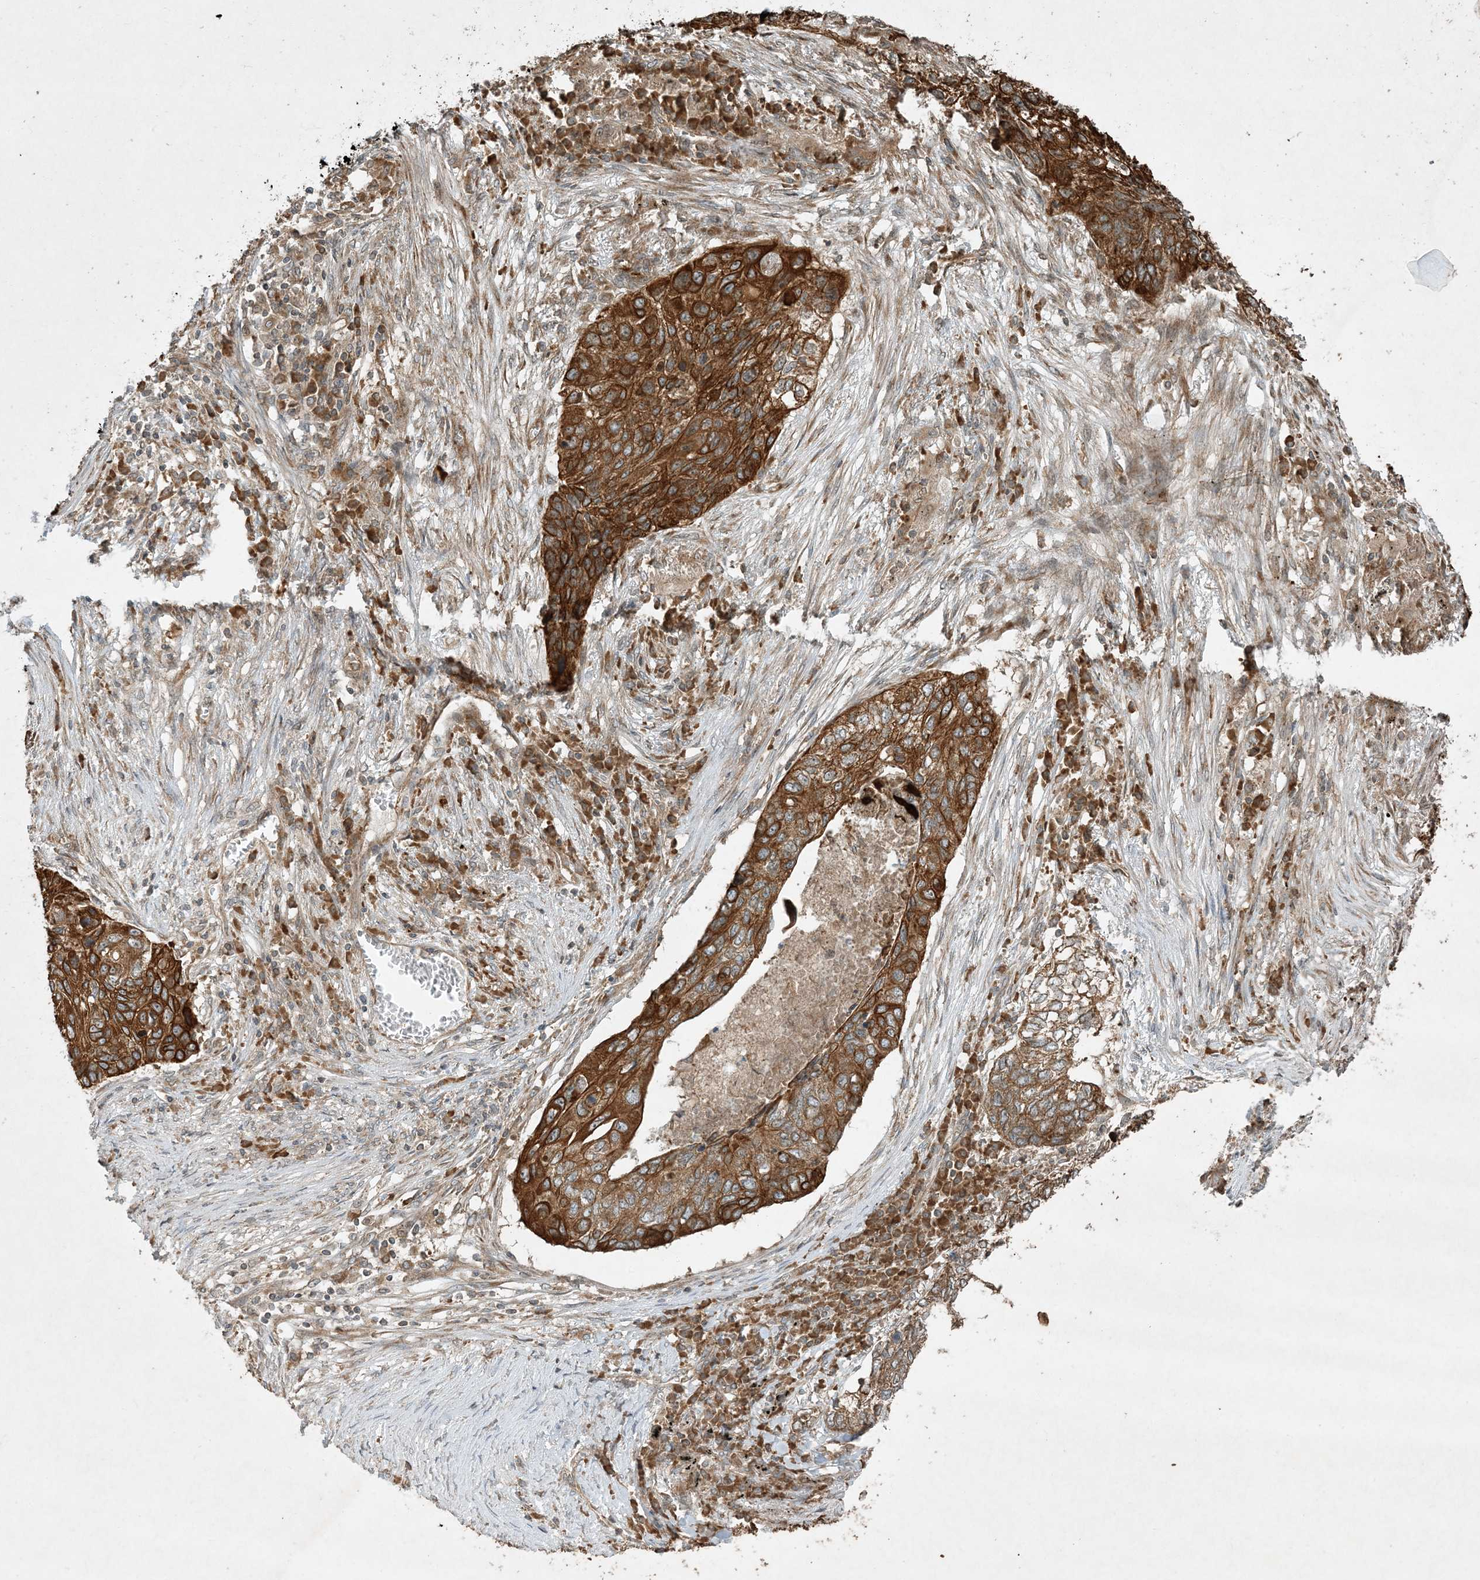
{"staining": {"intensity": "strong", "quantity": ">75%", "location": "cytoplasmic/membranous"}, "tissue": "lung cancer", "cell_type": "Tumor cells", "image_type": "cancer", "snomed": [{"axis": "morphology", "description": "Squamous cell carcinoma, NOS"}, {"axis": "topography", "description": "Lung"}], "caption": "The image displays a brown stain indicating the presence of a protein in the cytoplasmic/membranous of tumor cells in squamous cell carcinoma (lung). (IHC, brightfield microscopy, high magnification).", "gene": "COMMD8", "patient": {"sex": "female", "age": 63}}